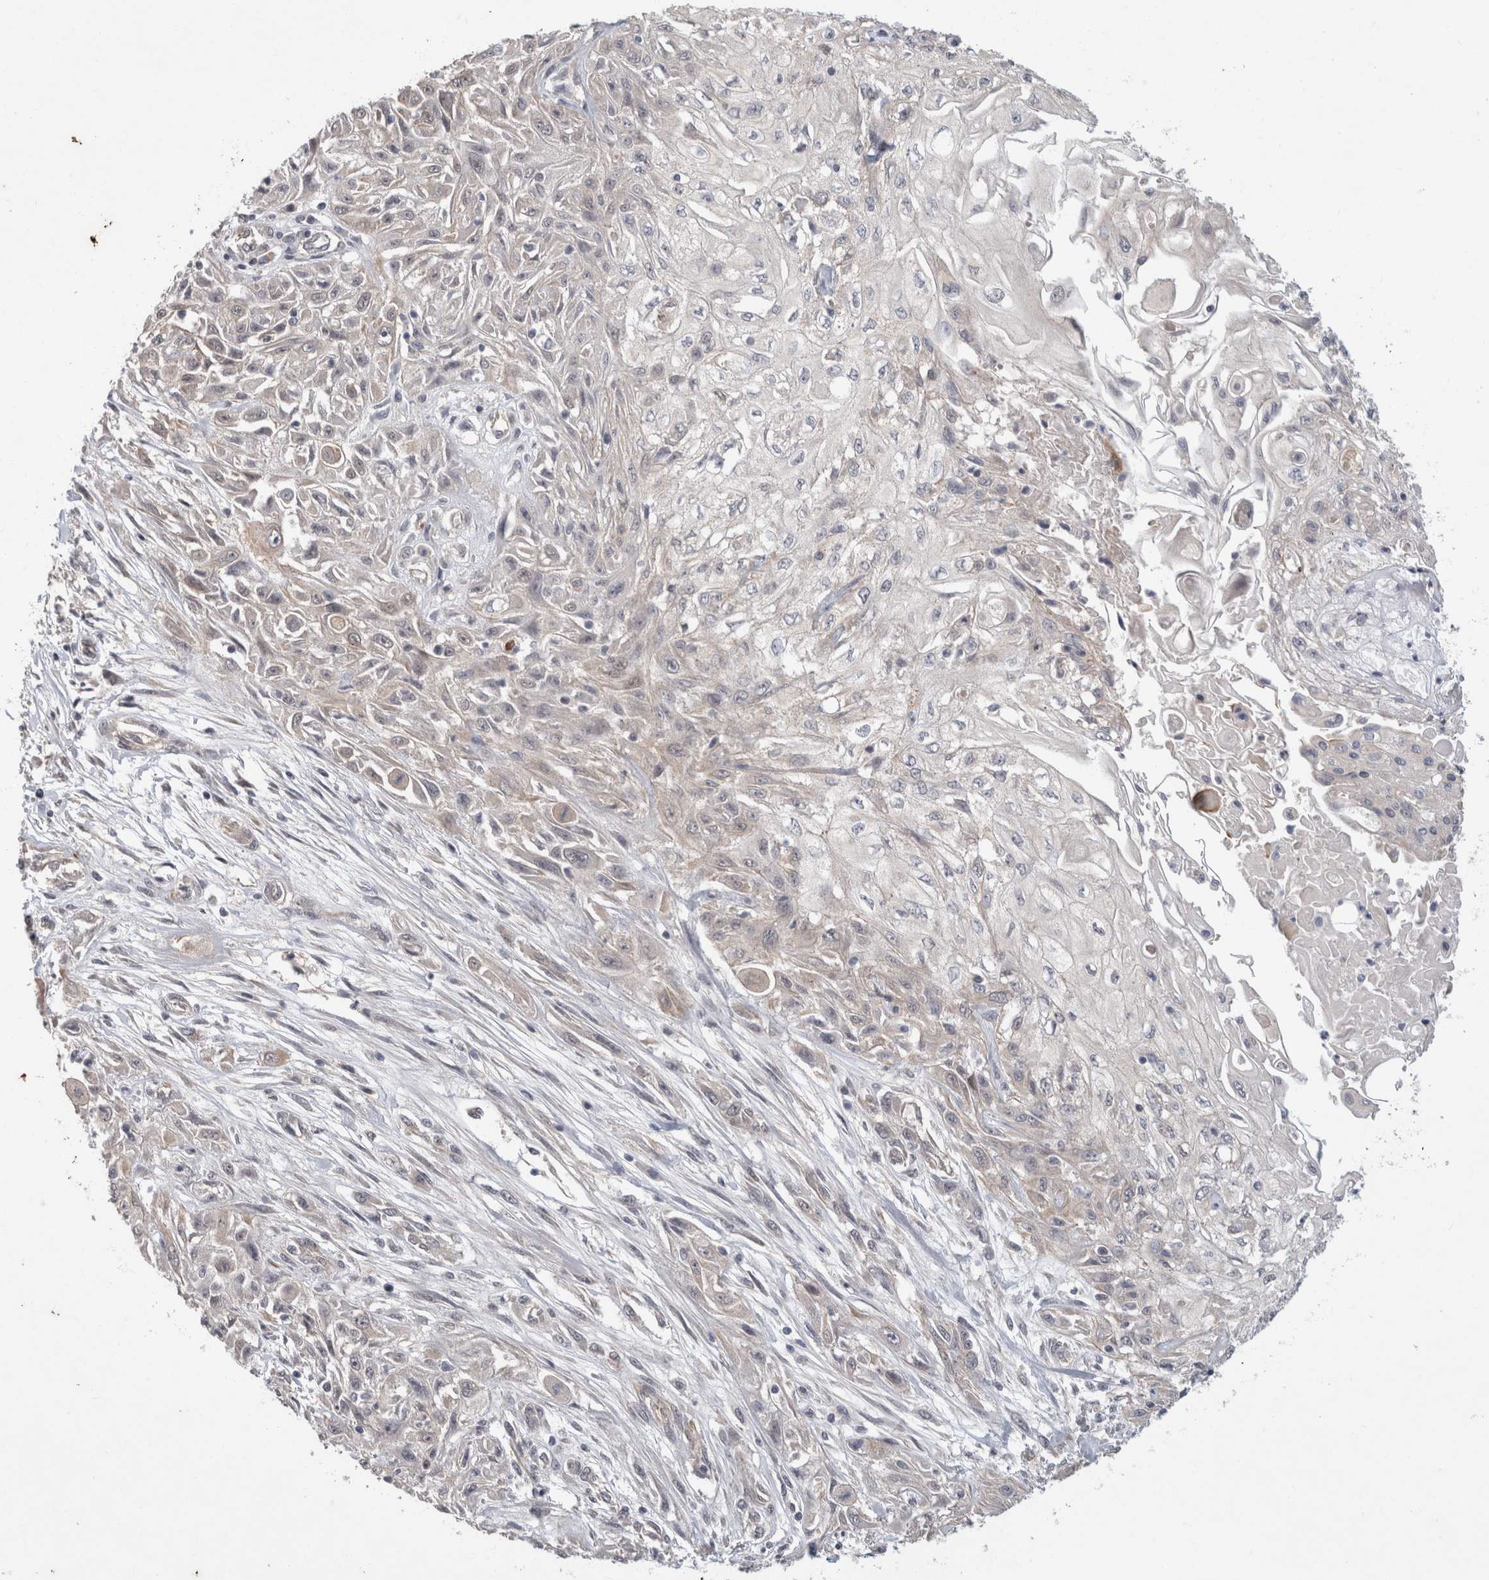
{"staining": {"intensity": "negative", "quantity": "none", "location": "none"}, "tissue": "skin cancer", "cell_type": "Tumor cells", "image_type": "cancer", "snomed": [{"axis": "morphology", "description": "Squamous cell carcinoma, NOS"}, {"axis": "morphology", "description": "Squamous cell carcinoma, metastatic, NOS"}, {"axis": "topography", "description": "Skin"}, {"axis": "topography", "description": "Lymph node"}], "caption": "Immunohistochemical staining of human skin cancer (metastatic squamous cell carcinoma) demonstrates no significant positivity in tumor cells. The staining was performed using DAB to visualize the protein expression in brown, while the nuclei were stained in blue with hematoxylin (Magnification: 20x).", "gene": "CRISPLD1", "patient": {"sex": "male", "age": 75}}